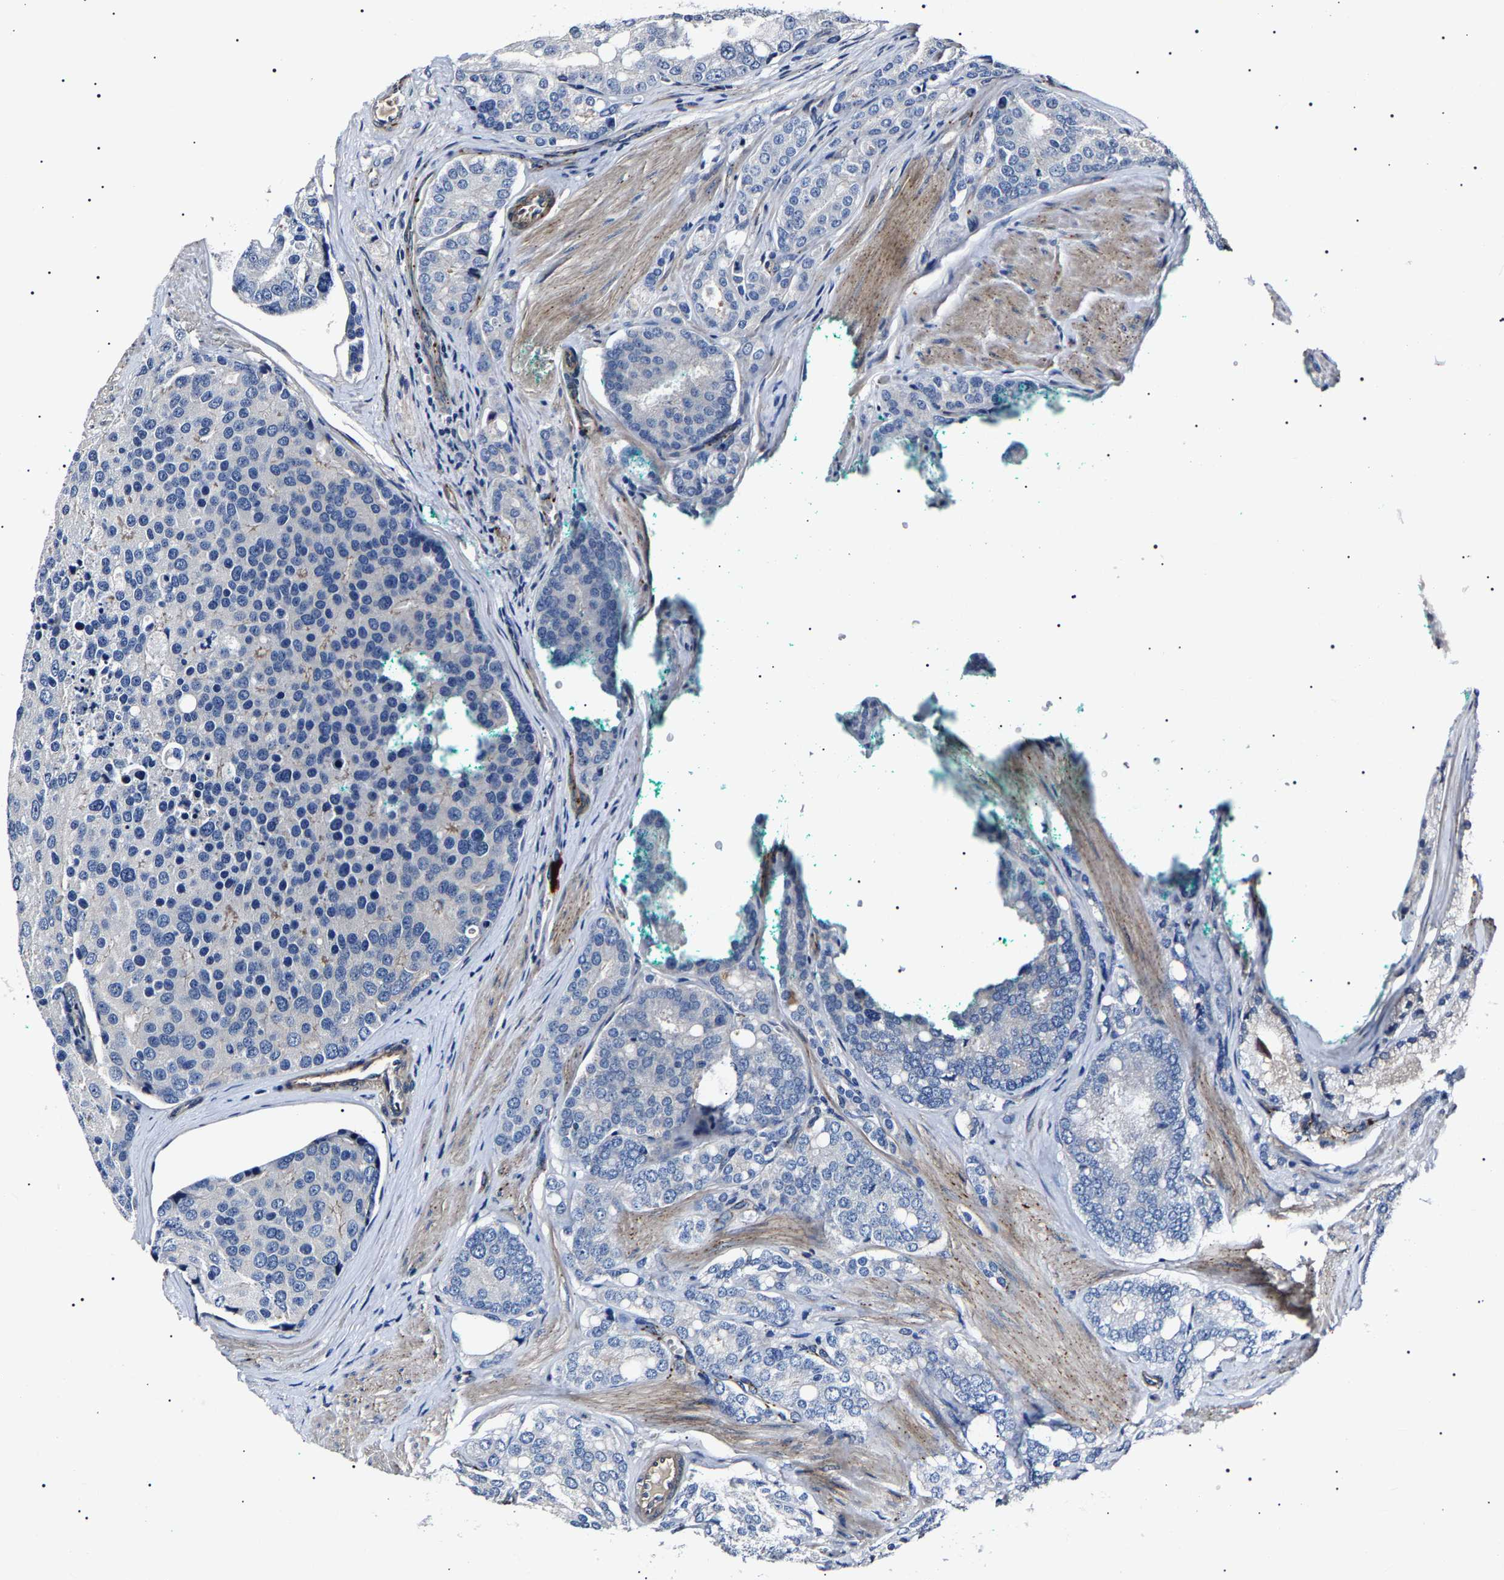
{"staining": {"intensity": "negative", "quantity": "none", "location": "none"}, "tissue": "prostate cancer", "cell_type": "Tumor cells", "image_type": "cancer", "snomed": [{"axis": "morphology", "description": "Adenocarcinoma, High grade"}, {"axis": "topography", "description": "Prostate"}], "caption": "Immunohistochemistry of human prostate high-grade adenocarcinoma displays no positivity in tumor cells.", "gene": "KLHL42", "patient": {"sex": "male", "age": 50}}